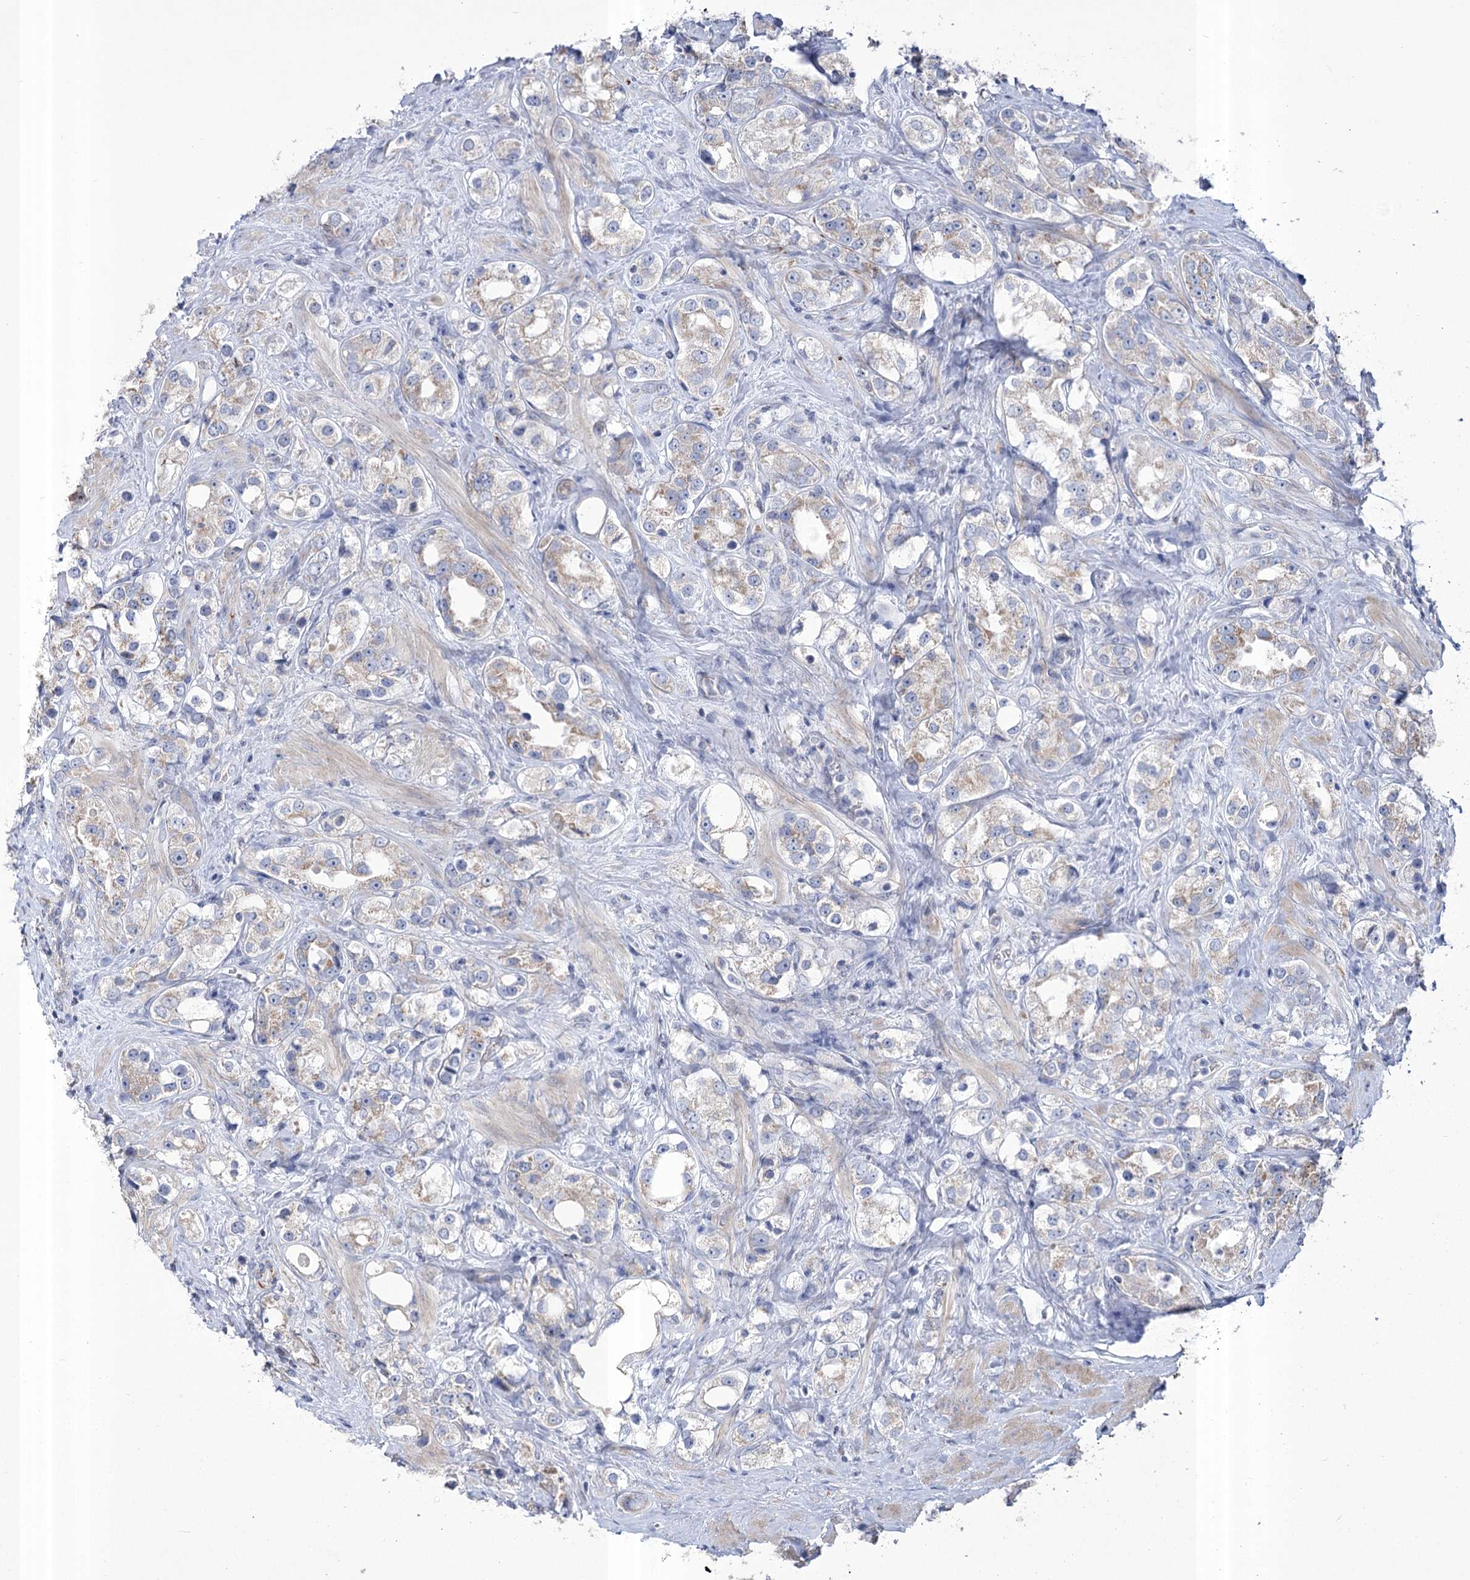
{"staining": {"intensity": "weak", "quantity": "<25%", "location": "cytoplasmic/membranous"}, "tissue": "prostate cancer", "cell_type": "Tumor cells", "image_type": "cancer", "snomed": [{"axis": "morphology", "description": "Adenocarcinoma, NOS"}, {"axis": "topography", "description": "Prostate"}], "caption": "There is no significant positivity in tumor cells of prostate adenocarcinoma.", "gene": "PDHB", "patient": {"sex": "male", "age": 79}}